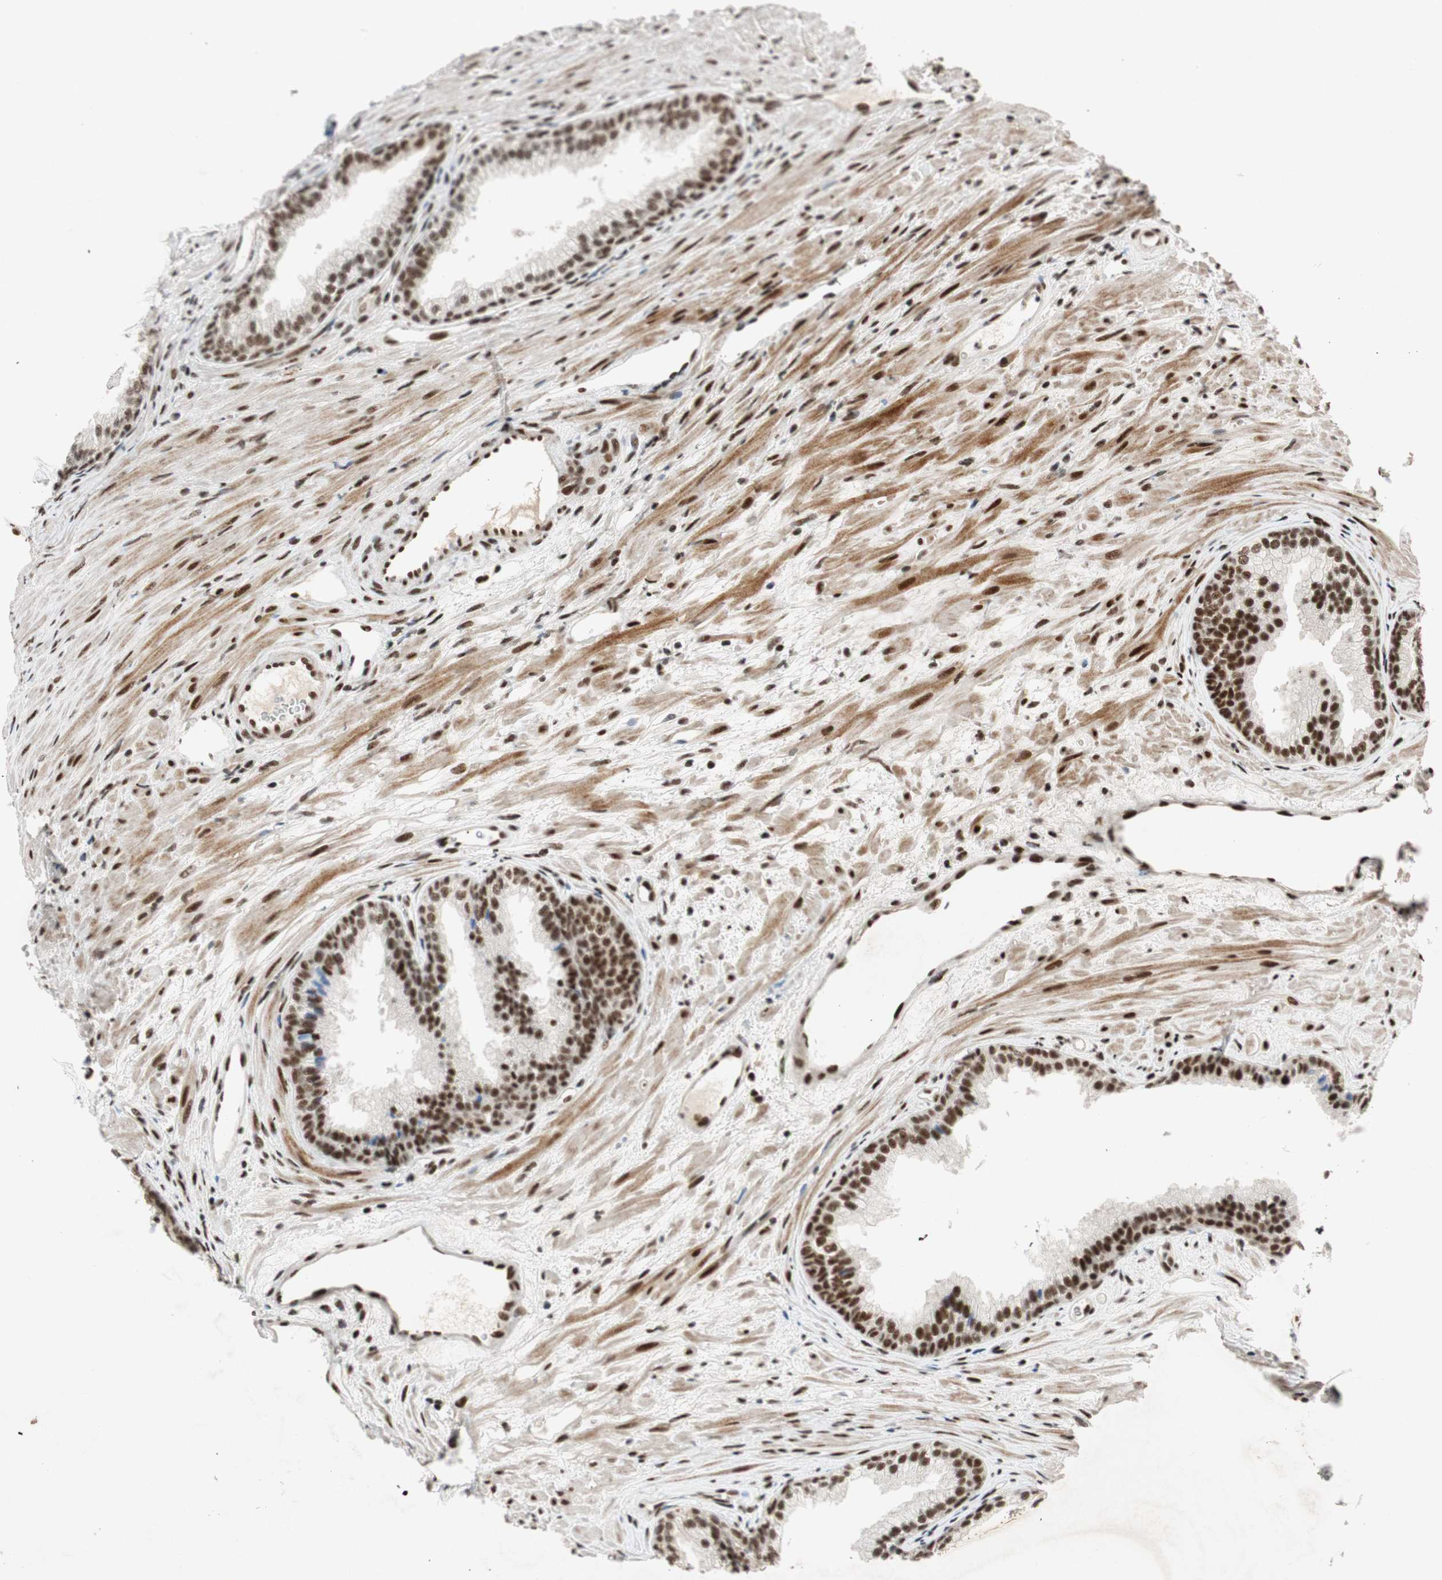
{"staining": {"intensity": "strong", "quantity": ">75%", "location": "nuclear"}, "tissue": "prostate", "cell_type": "Glandular cells", "image_type": "normal", "snomed": [{"axis": "morphology", "description": "Normal tissue, NOS"}, {"axis": "topography", "description": "Prostate"}], "caption": "Prostate stained for a protein (brown) demonstrates strong nuclear positive expression in about >75% of glandular cells.", "gene": "NCBP3", "patient": {"sex": "male", "age": 76}}